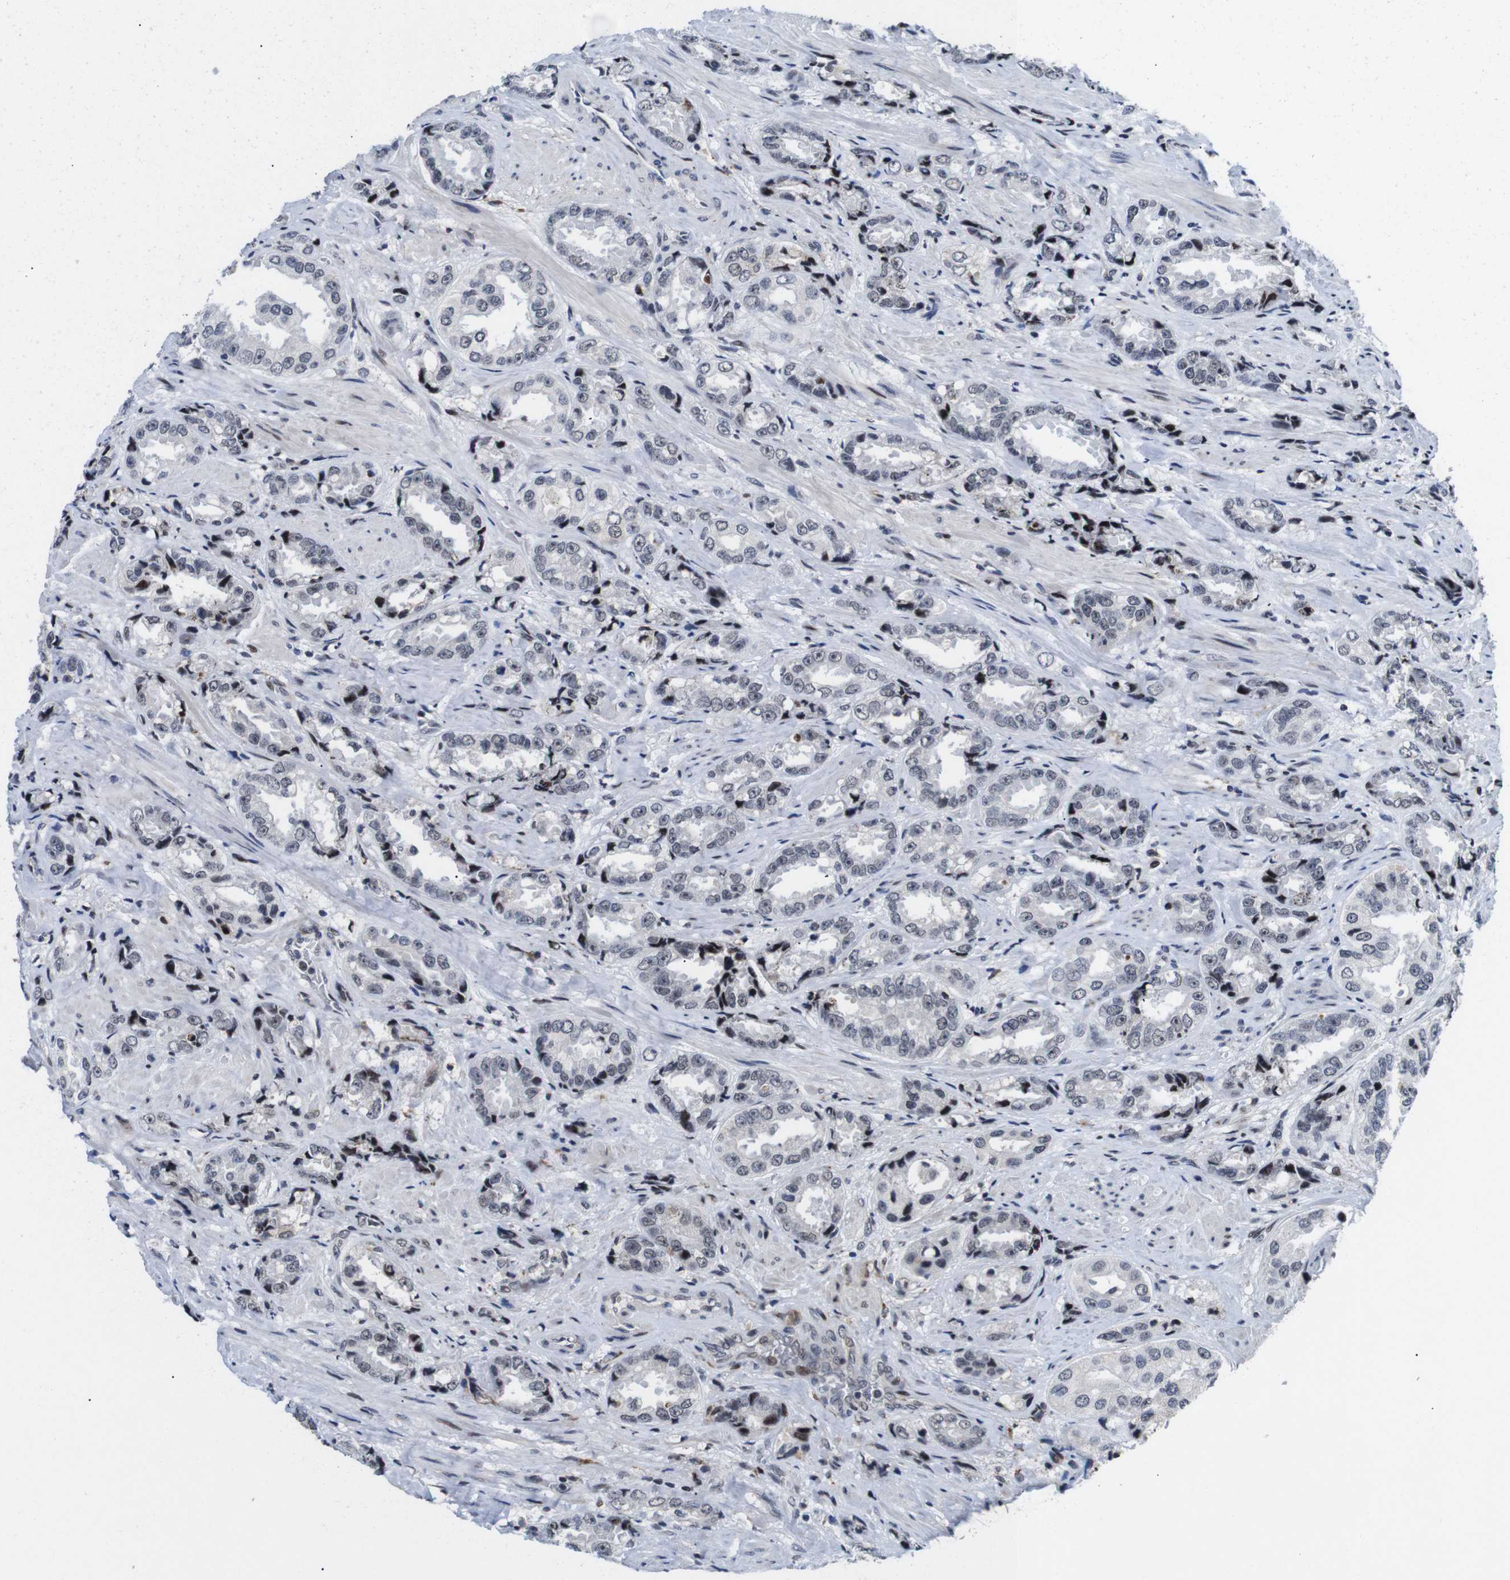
{"staining": {"intensity": "negative", "quantity": "none", "location": "none"}, "tissue": "prostate cancer", "cell_type": "Tumor cells", "image_type": "cancer", "snomed": [{"axis": "morphology", "description": "Adenocarcinoma, High grade"}, {"axis": "topography", "description": "Prostate"}], "caption": "A high-resolution photomicrograph shows immunohistochemistry (IHC) staining of prostate cancer, which shows no significant staining in tumor cells.", "gene": "EIF4G1", "patient": {"sex": "male", "age": 61}}